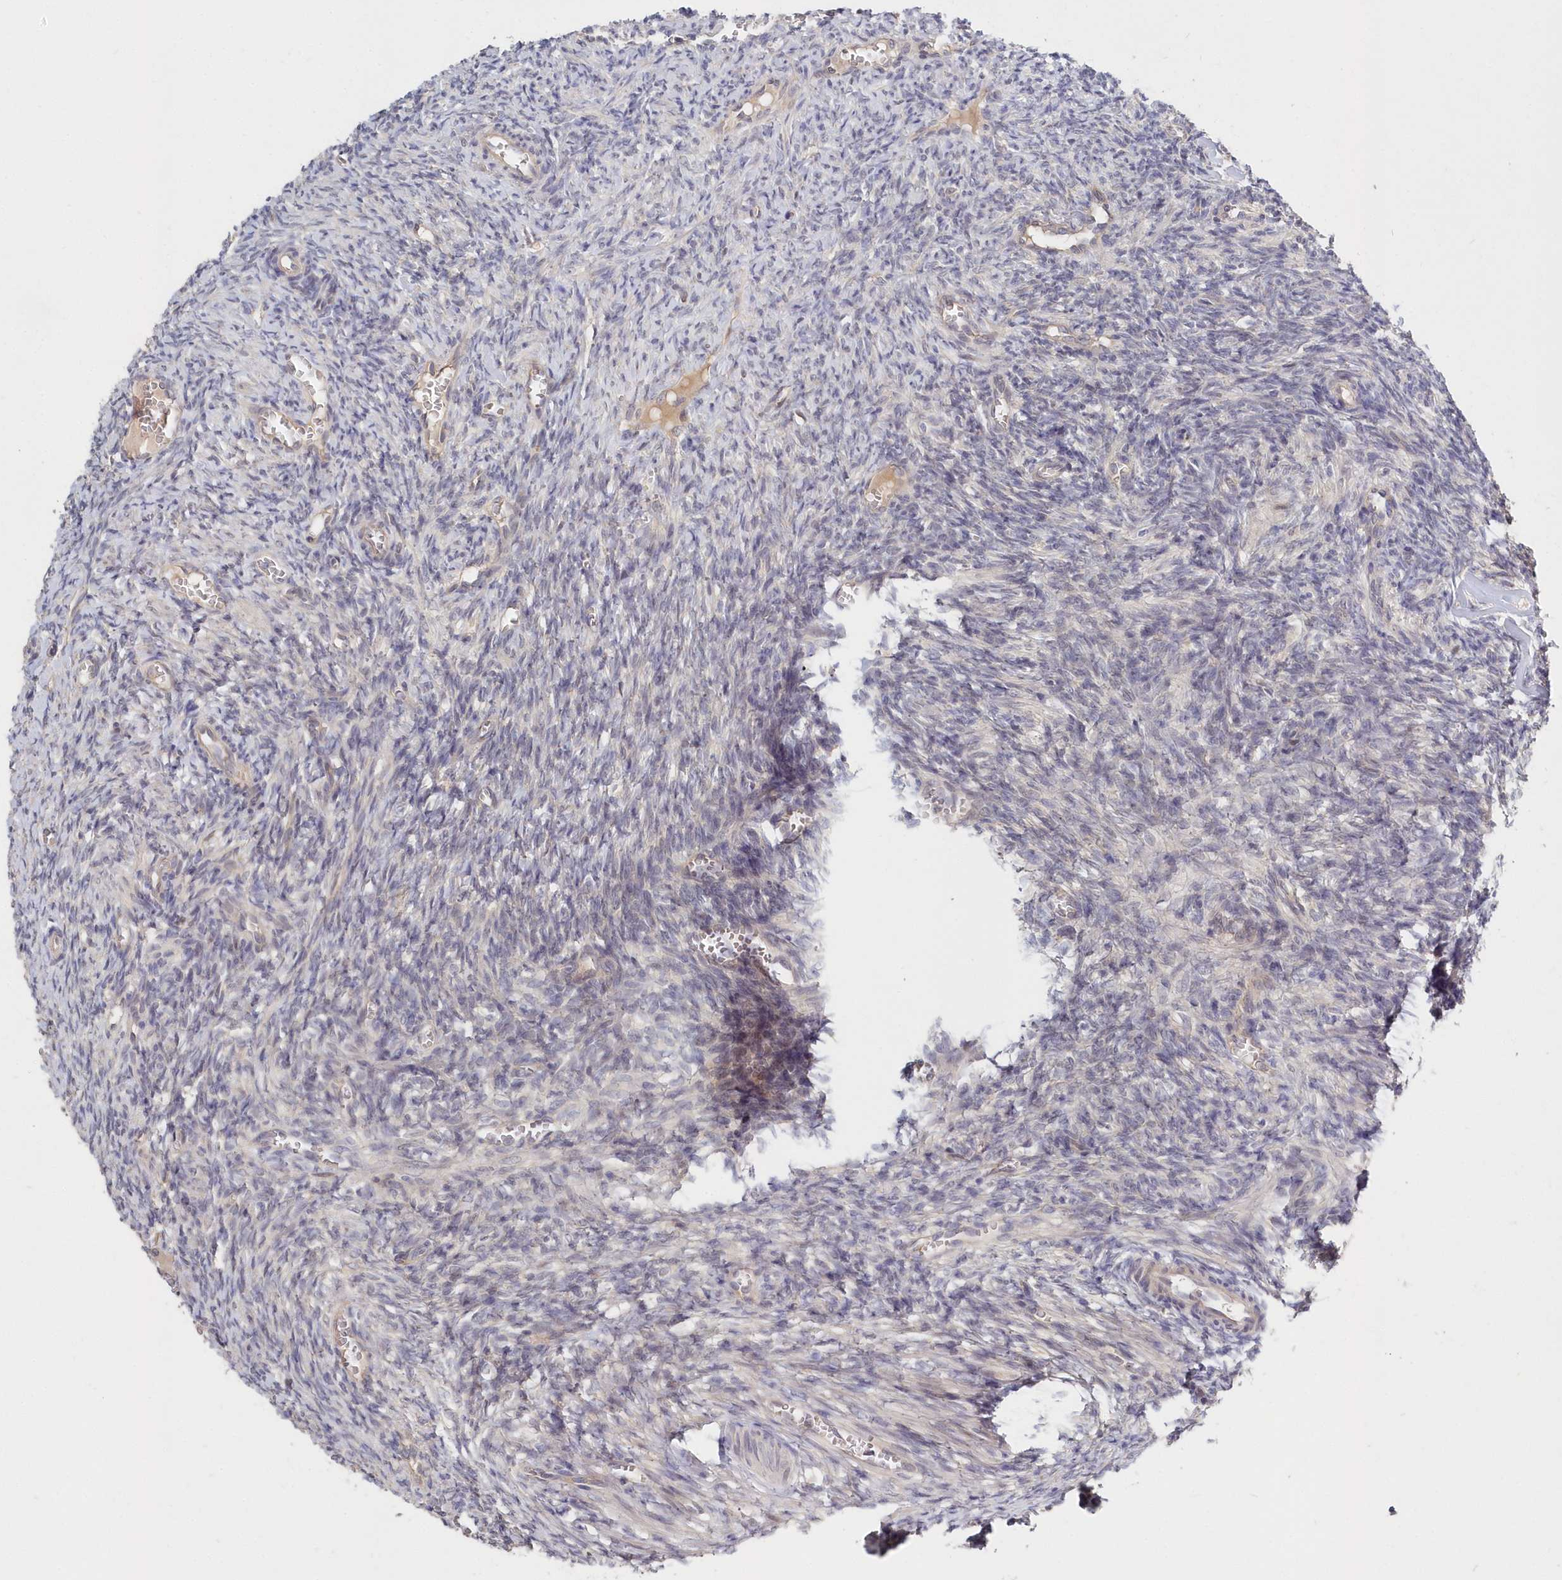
{"staining": {"intensity": "negative", "quantity": "none", "location": "none"}, "tissue": "ovary", "cell_type": "Ovarian stroma cells", "image_type": "normal", "snomed": [{"axis": "morphology", "description": "Normal tissue, NOS"}, {"axis": "topography", "description": "Ovary"}], "caption": "Protein analysis of unremarkable ovary shows no significant staining in ovarian stroma cells. (Immunohistochemistry, brightfield microscopy, high magnification).", "gene": "KATNA1", "patient": {"sex": "female", "age": 27}}